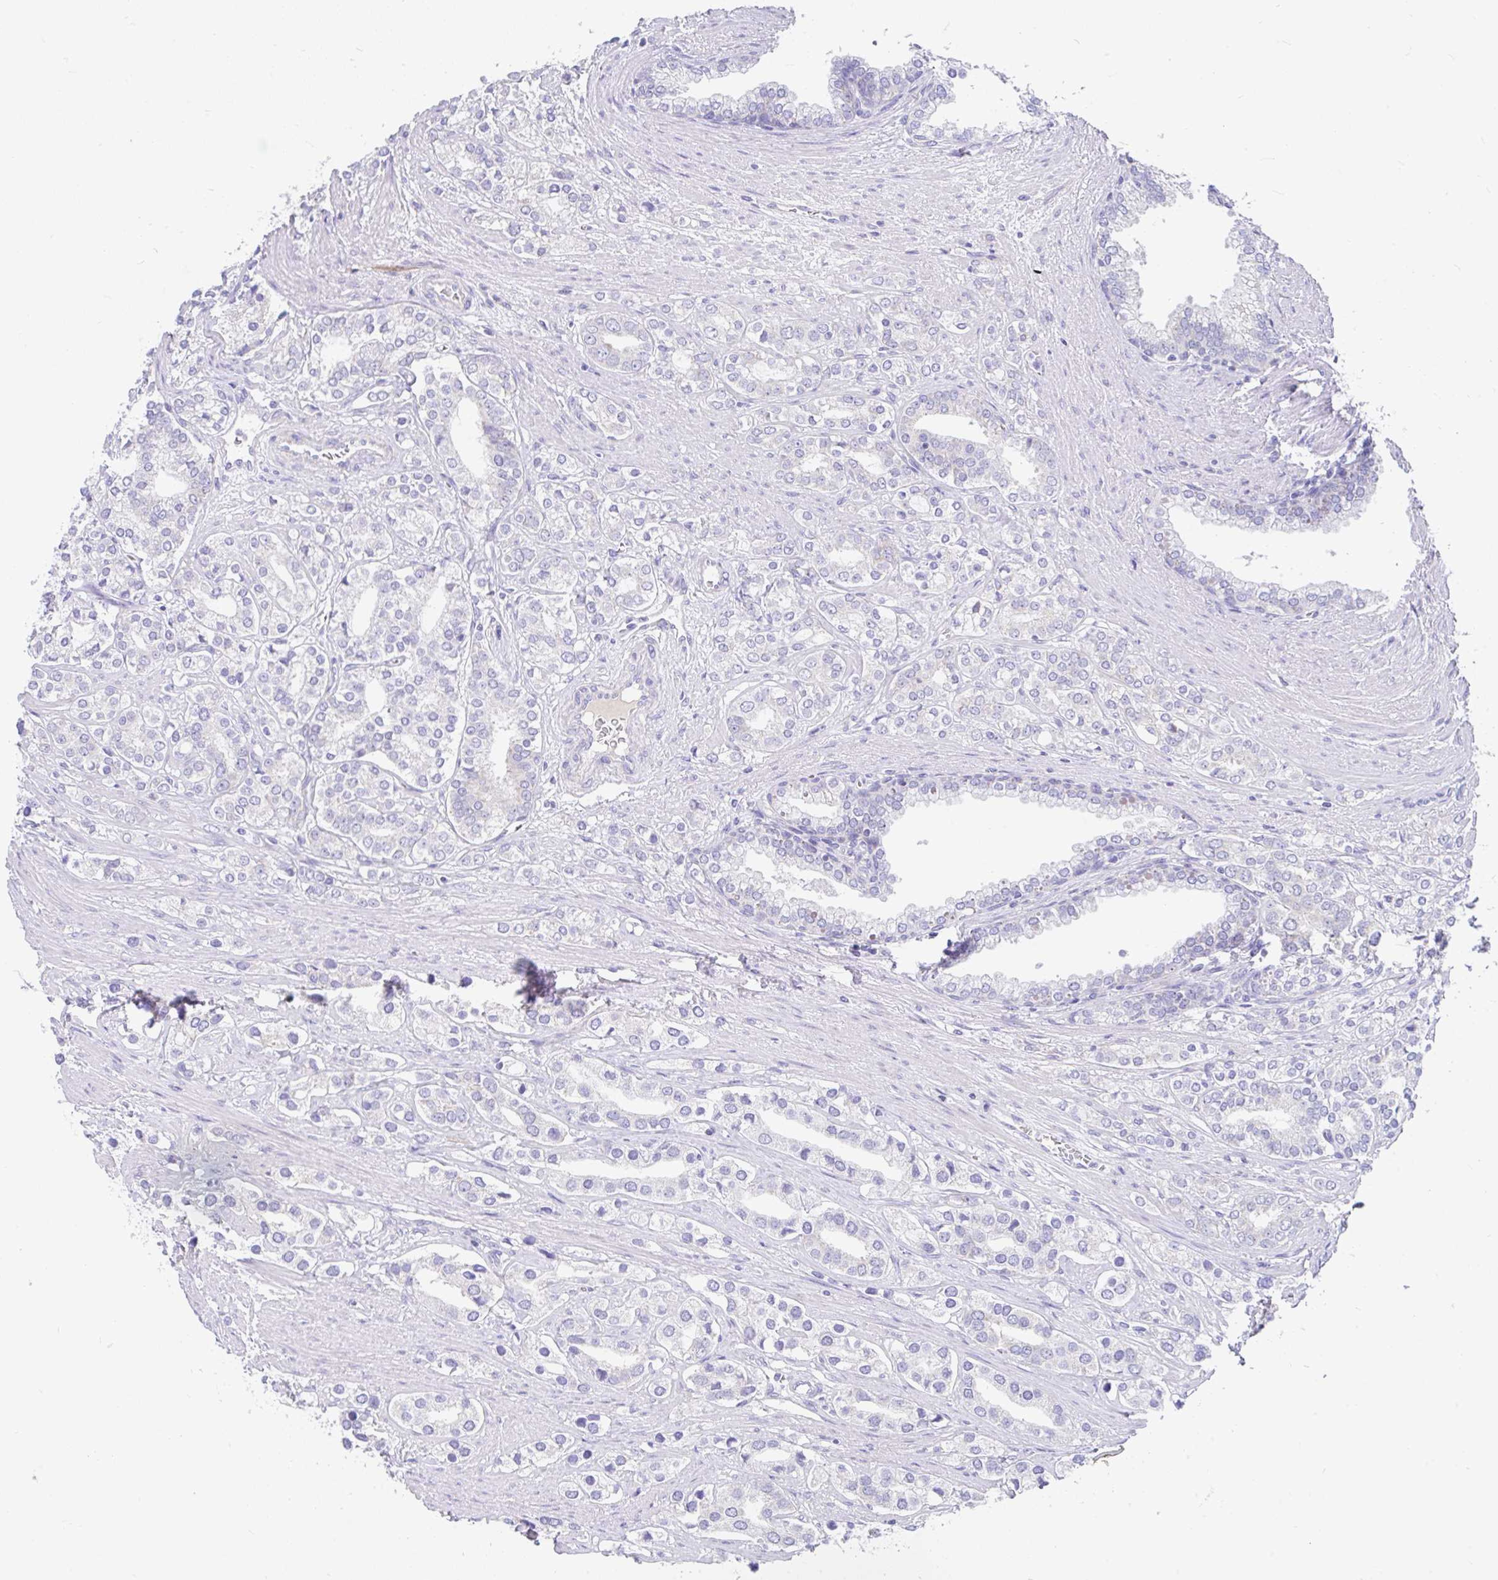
{"staining": {"intensity": "negative", "quantity": "none", "location": "none"}, "tissue": "prostate cancer", "cell_type": "Tumor cells", "image_type": "cancer", "snomed": [{"axis": "morphology", "description": "Adenocarcinoma, High grade"}, {"axis": "topography", "description": "Prostate"}], "caption": "This is an IHC histopathology image of human high-grade adenocarcinoma (prostate). There is no expression in tumor cells.", "gene": "CCSAP", "patient": {"sex": "male", "age": 58}}